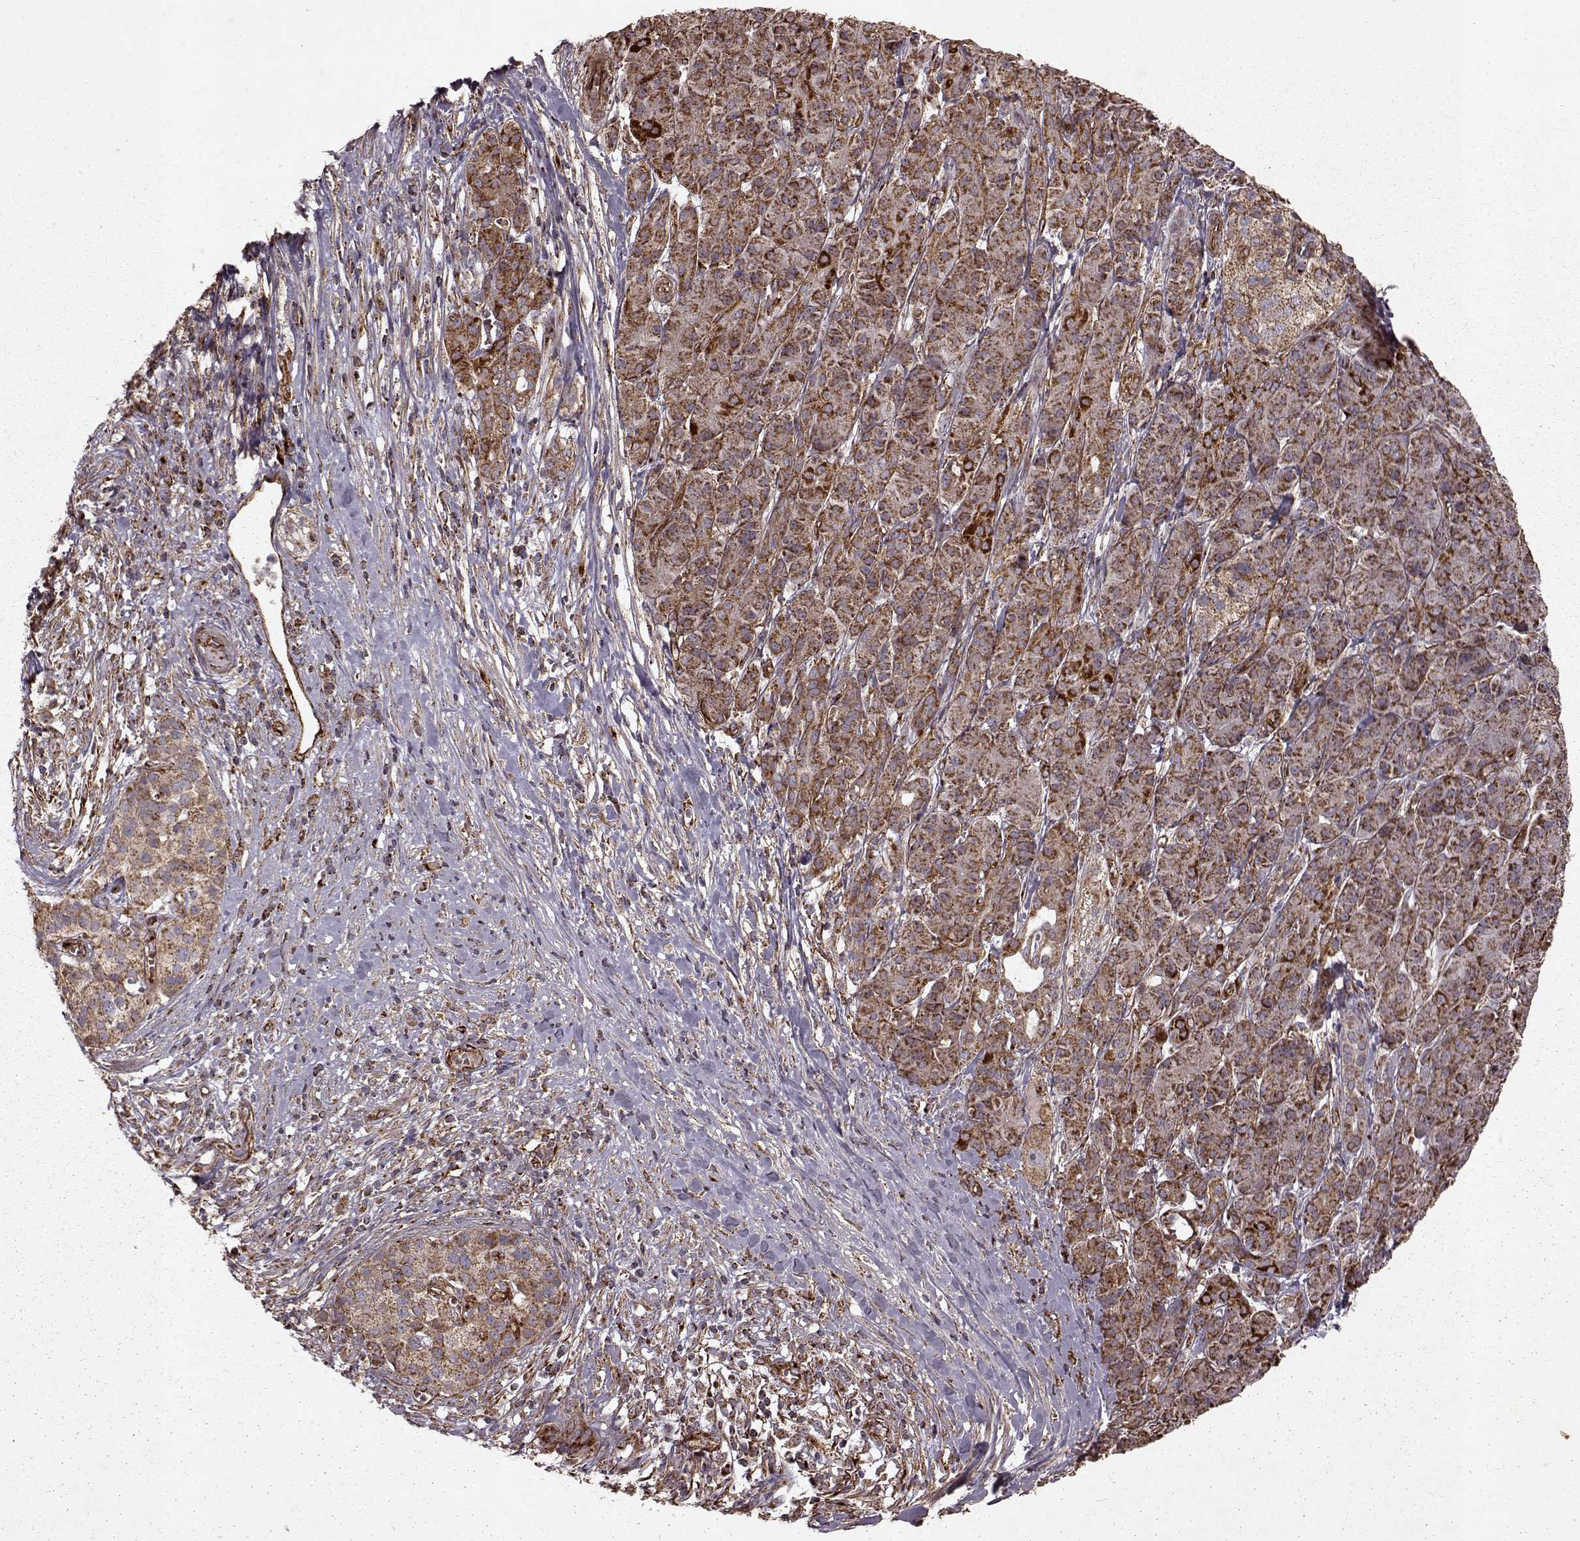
{"staining": {"intensity": "moderate", "quantity": ">75%", "location": "cytoplasmic/membranous"}, "tissue": "pancreatic cancer", "cell_type": "Tumor cells", "image_type": "cancer", "snomed": [{"axis": "morphology", "description": "Adenocarcinoma, NOS"}, {"axis": "topography", "description": "Pancreas"}], "caption": "Pancreatic cancer stained for a protein reveals moderate cytoplasmic/membranous positivity in tumor cells.", "gene": "FXN", "patient": {"sex": "male", "age": 61}}